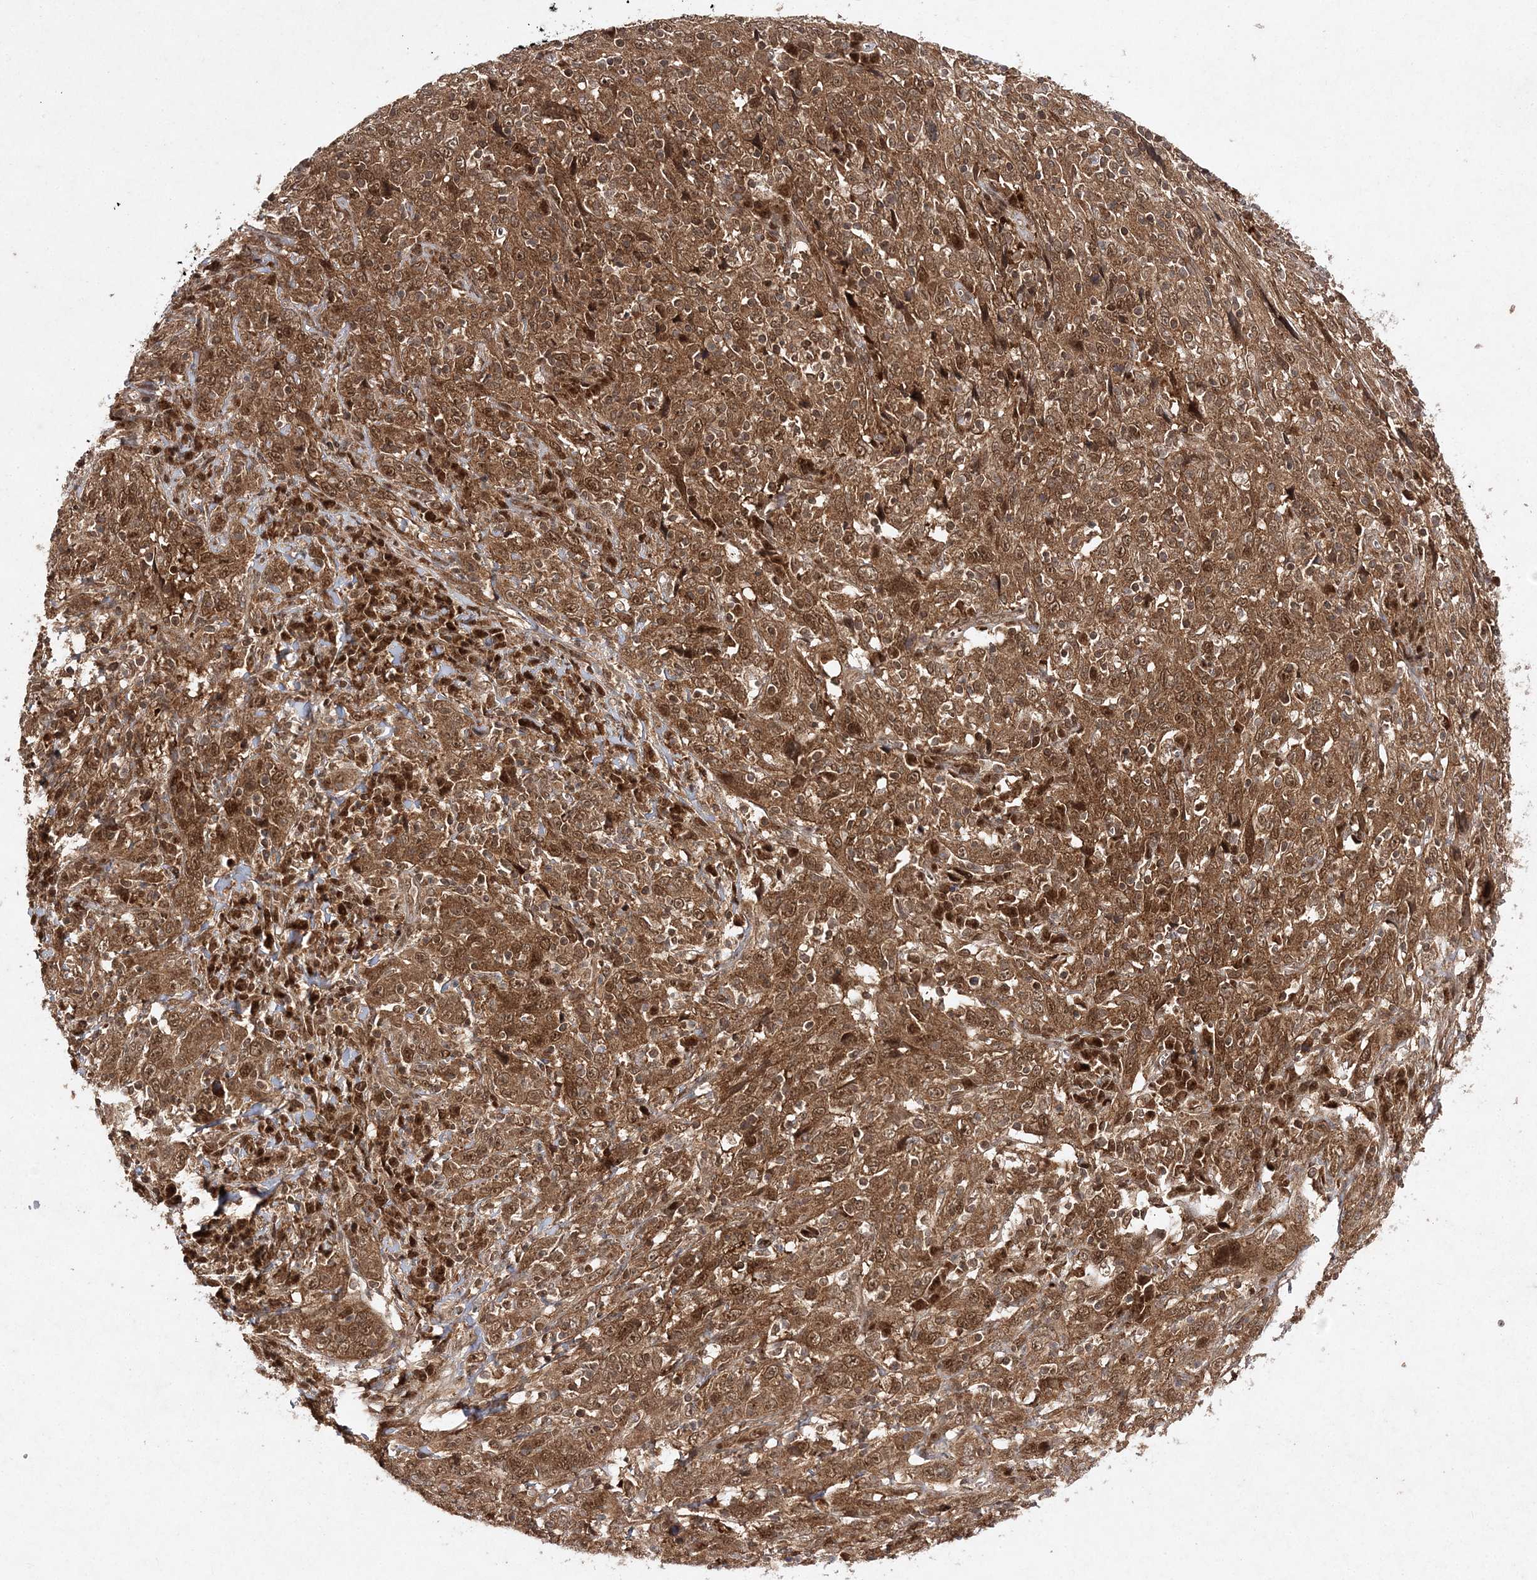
{"staining": {"intensity": "moderate", "quantity": ">75%", "location": "cytoplasmic/membranous,nuclear"}, "tissue": "cervical cancer", "cell_type": "Tumor cells", "image_type": "cancer", "snomed": [{"axis": "morphology", "description": "Squamous cell carcinoma, NOS"}, {"axis": "topography", "description": "Cervix"}], "caption": "Tumor cells show medium levels of moderate cytoplasmic/membranous and nuclear expression in approximately >75% of cells in cervical cancer (squamous cell carcinoma).", "gene": "NIF3L1", "patient": {"sex": "female", "age": 46}}